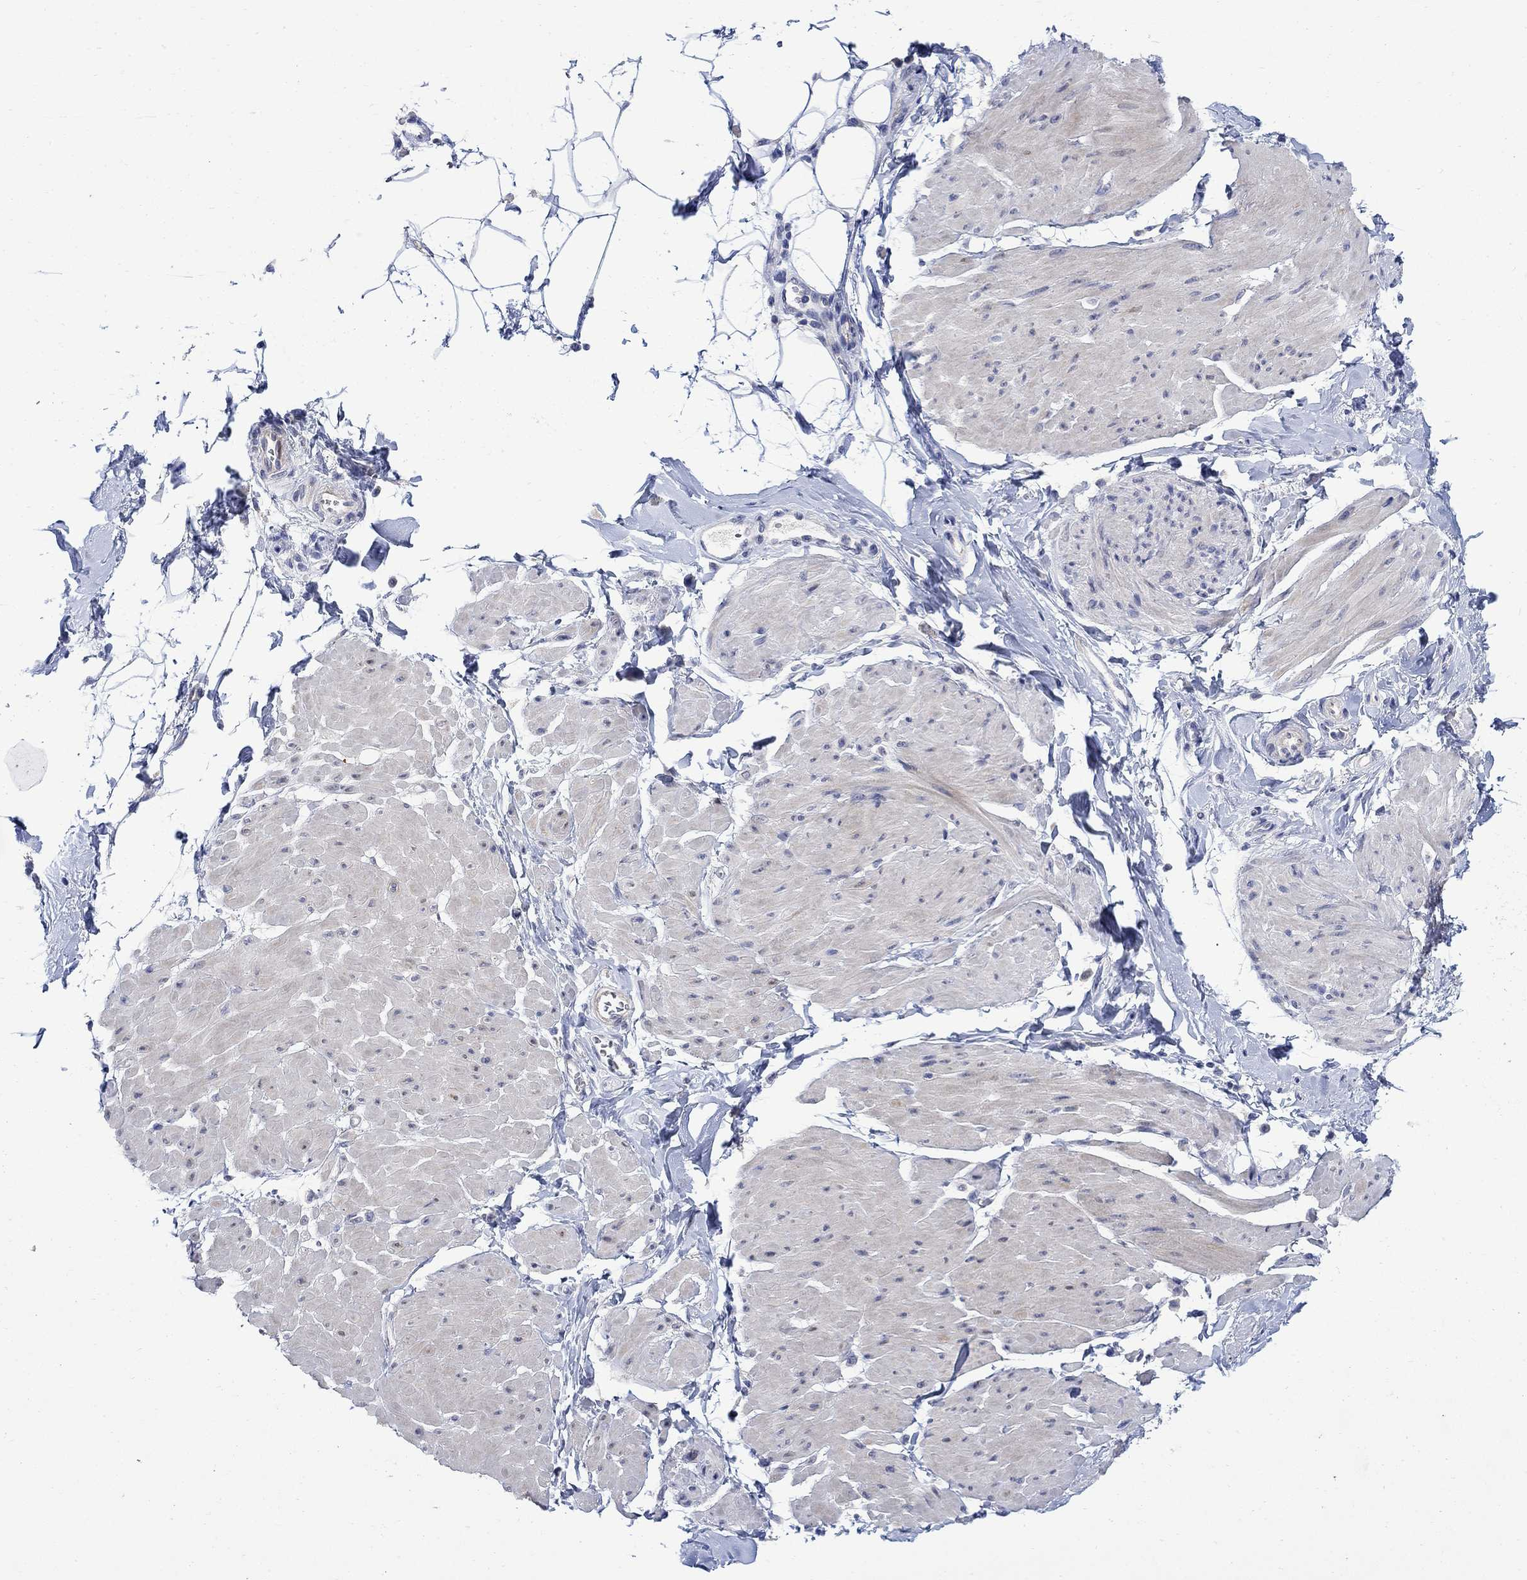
{"staining": {"intensity": "negative", "quantity": "none", "location": "none"}, "tissue": "smooth muscle", "cell_type": "Smooth muscle cells", "image_type": "normal", "snomed": [{"axis": "morphology", "description": "Normal tissue, NOS"}, {"axis": "topography", "description": "Adipose tissue"}, {"axis": "topography", "description": "Smooth muscle"}, {"axis": "topography", "description": "Peripheral nerve tissue"}], "caption": "This is an IHC photomicrograph of unremarkable smooth muscle. There is no staining in smooth muscle cells.", "gene": "DLK1", "patient": {"sex": "male", "age": 83}}